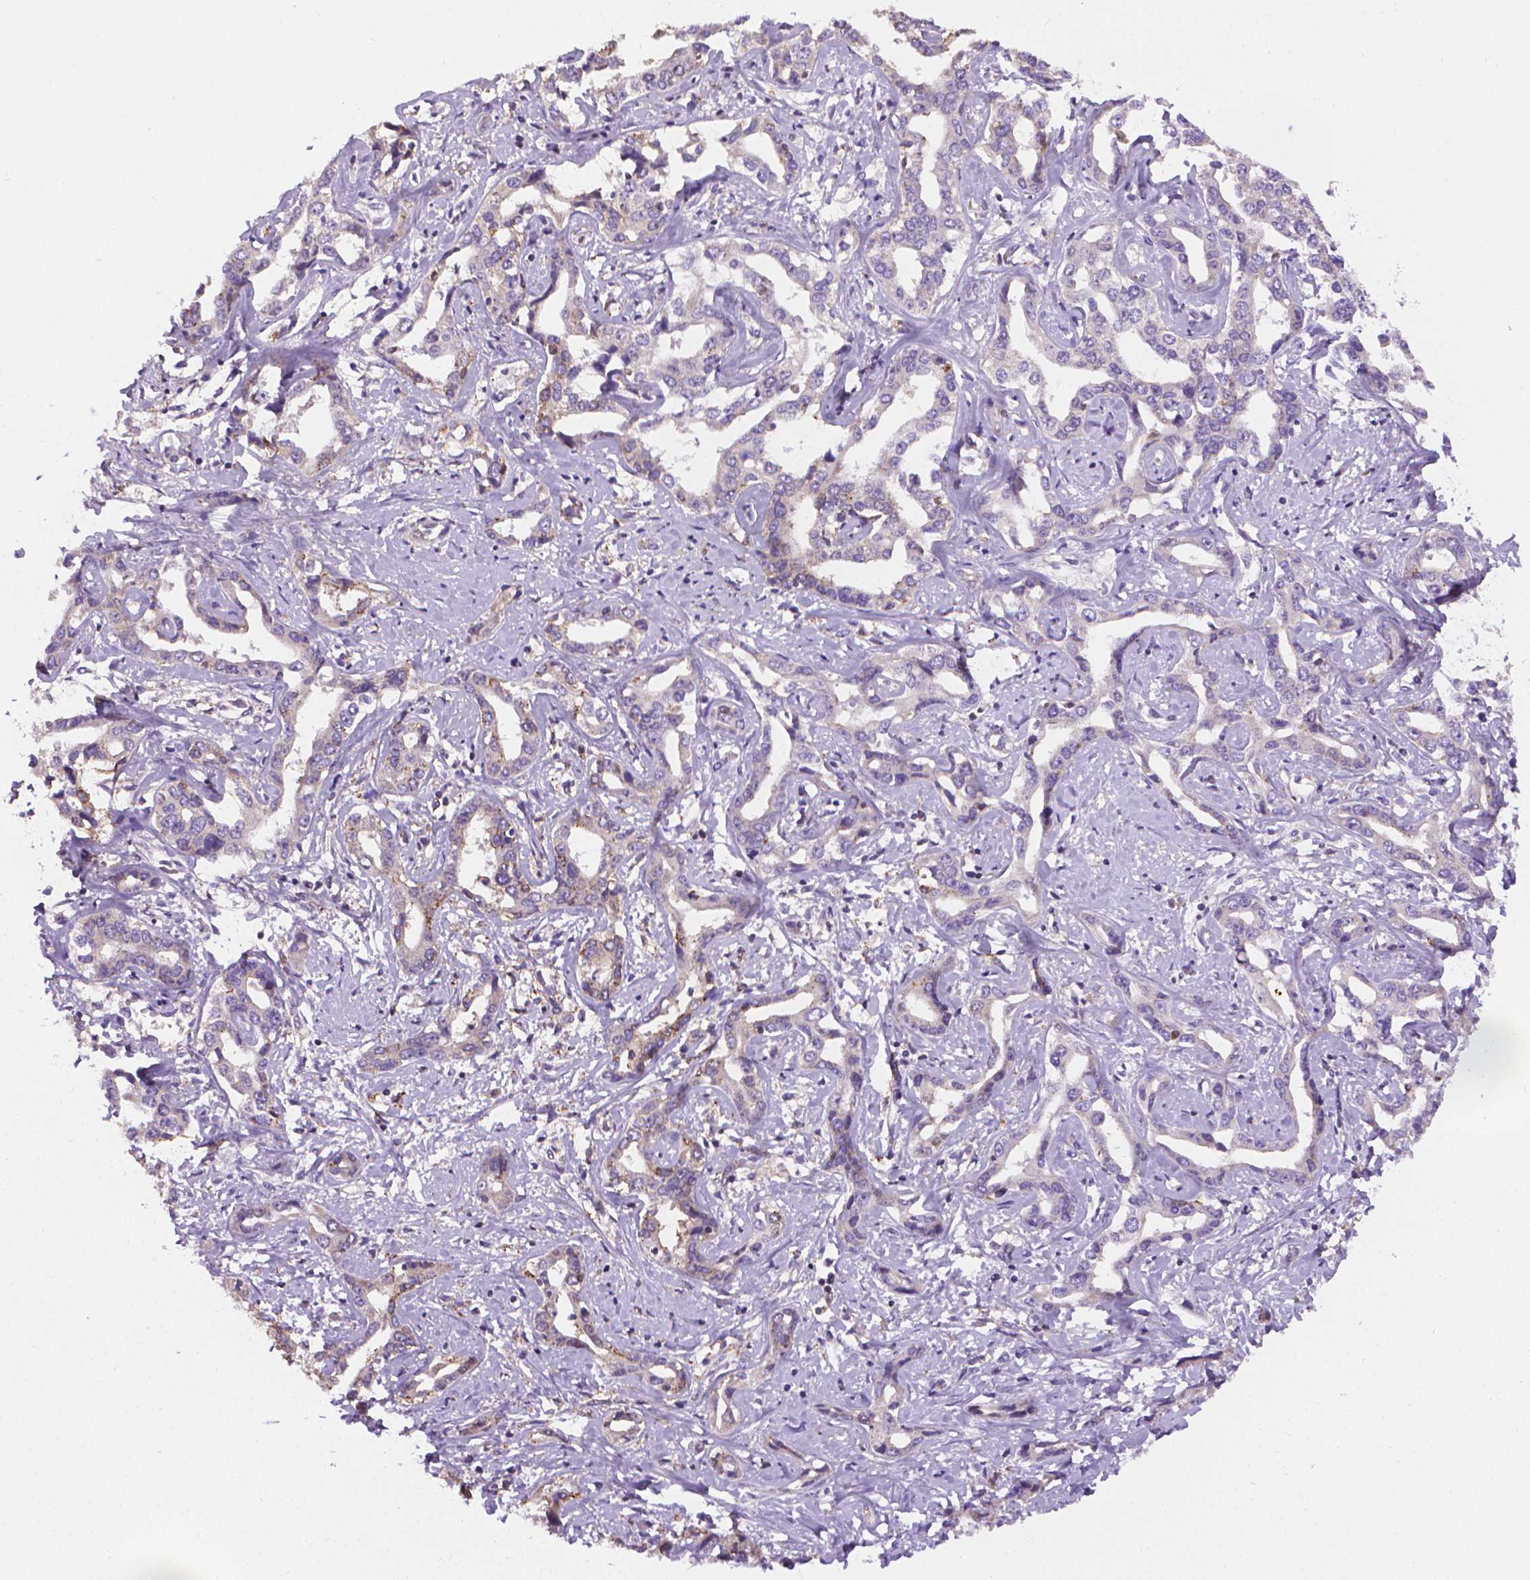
{"staining": {"intensity": "weak", "quantity": "<25%", "location": "cytoplasmic/membranous"}, "tissue": "liver cancer", "cell_type": "Tumor cells", "image_type": "cancer", "snomed": [{"axis": "morphology", "description": "Cholangiocarcinoma"}, {"axis": "topography", "description": "Liver"}], "caption": "IHC histopathology image of neoplastic tissue: cholangiocarcinoma (liver) stained with DAB demonstrates no significant protein expression in tumor cells.", "gene": "SLC51B", "patient": {"sex": "male", "age": 59}}